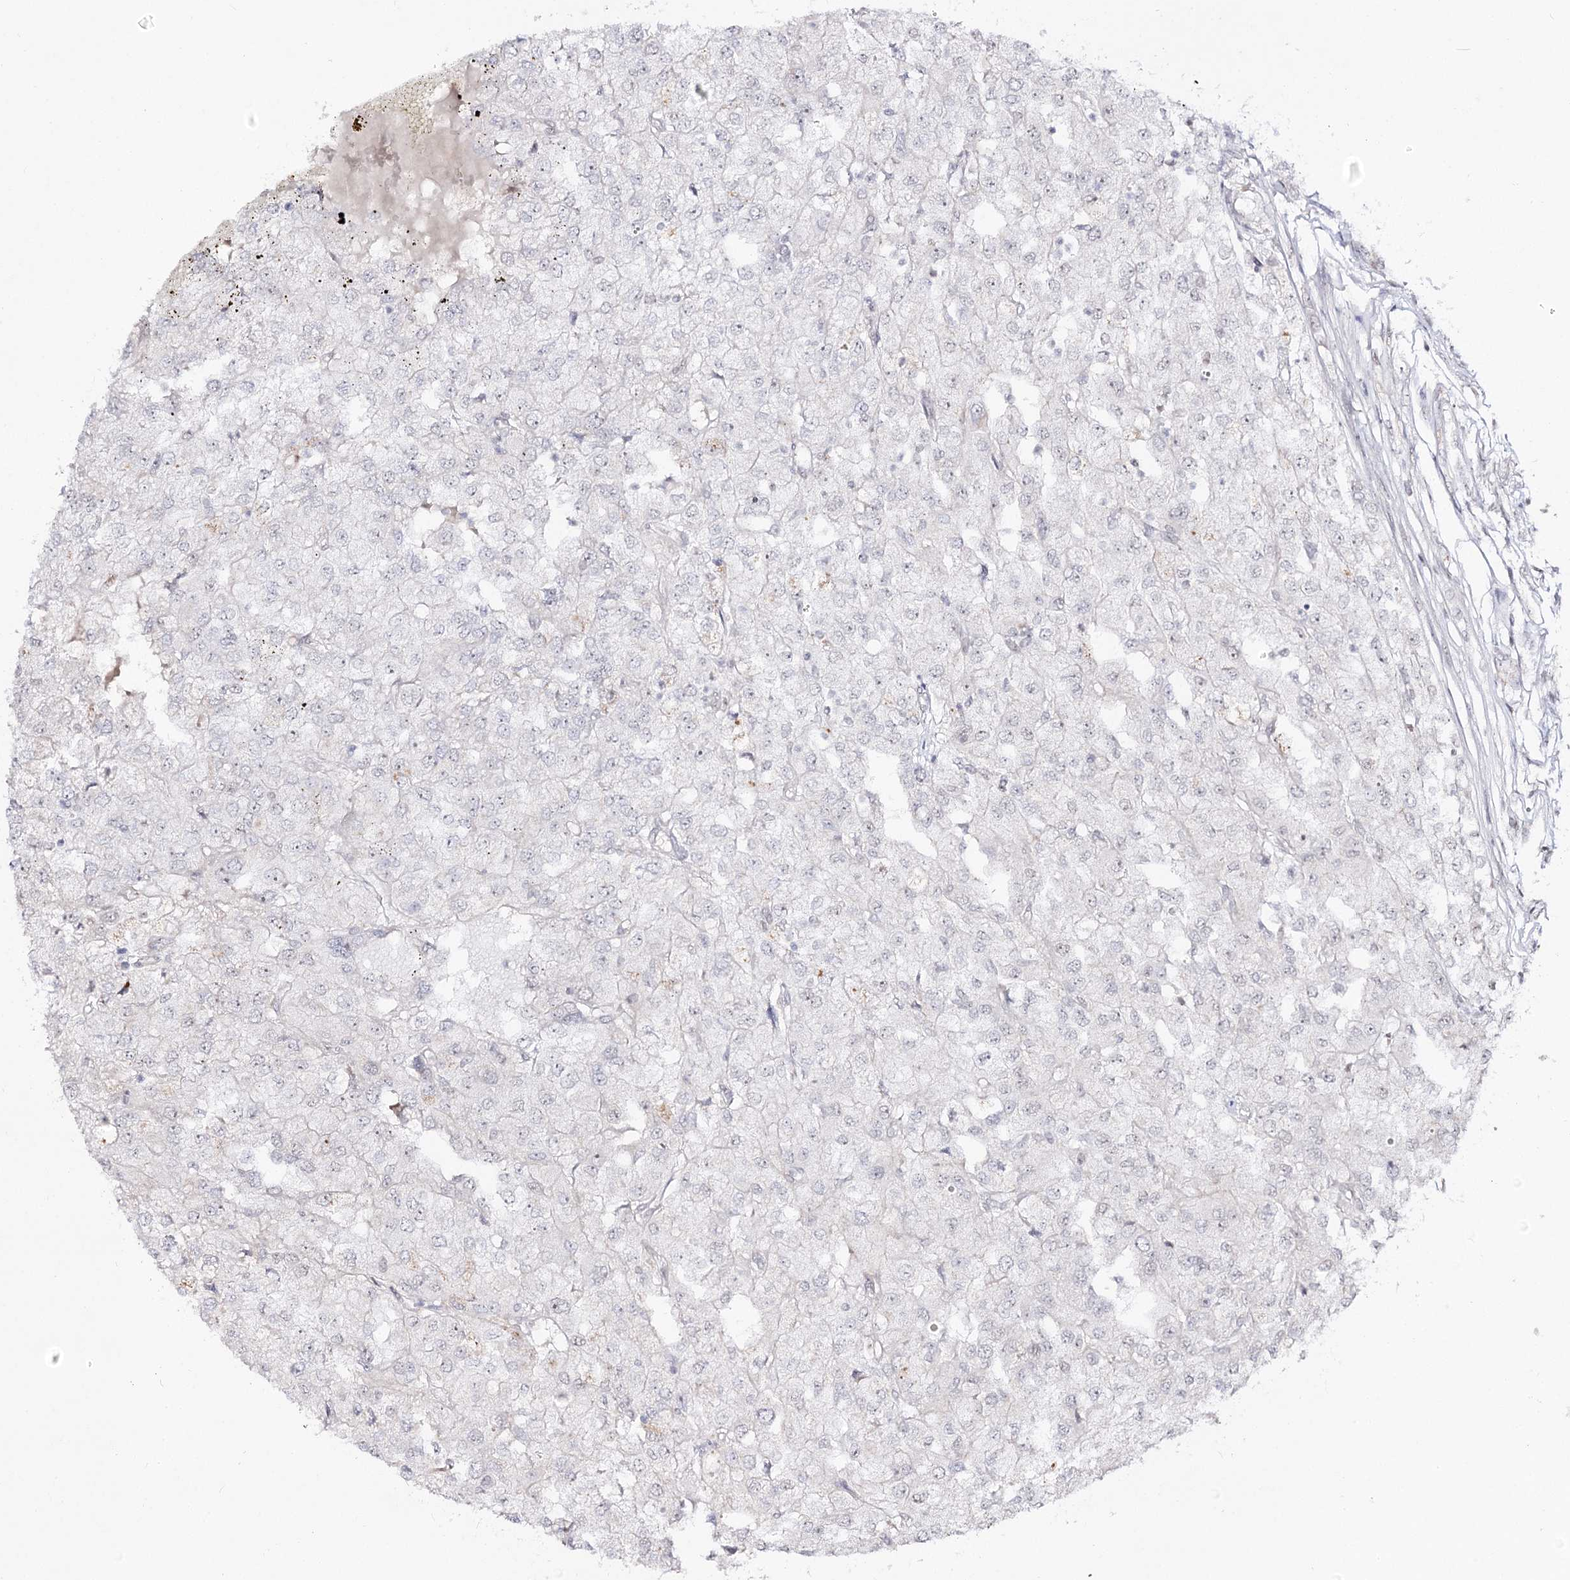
{"staining": {"intensity": "negative", "quantity": "none", "location": "none"}, "tissue": "renal cancer", "cell_type": "Tumor cells", "image_type": "cancer", "snomed": [{"axis": "morphology", "description": "Adenocarcinoma, NOS"}, {"axis": "topography", "description": "Kidney"}], "caption": "A high-resolution image shows IHC staining of adenocarcinoma (renal), which displays no significant staining in tumor cells.", "gene": "RRP9", "patient": {"sex": "female", "age": 54}}